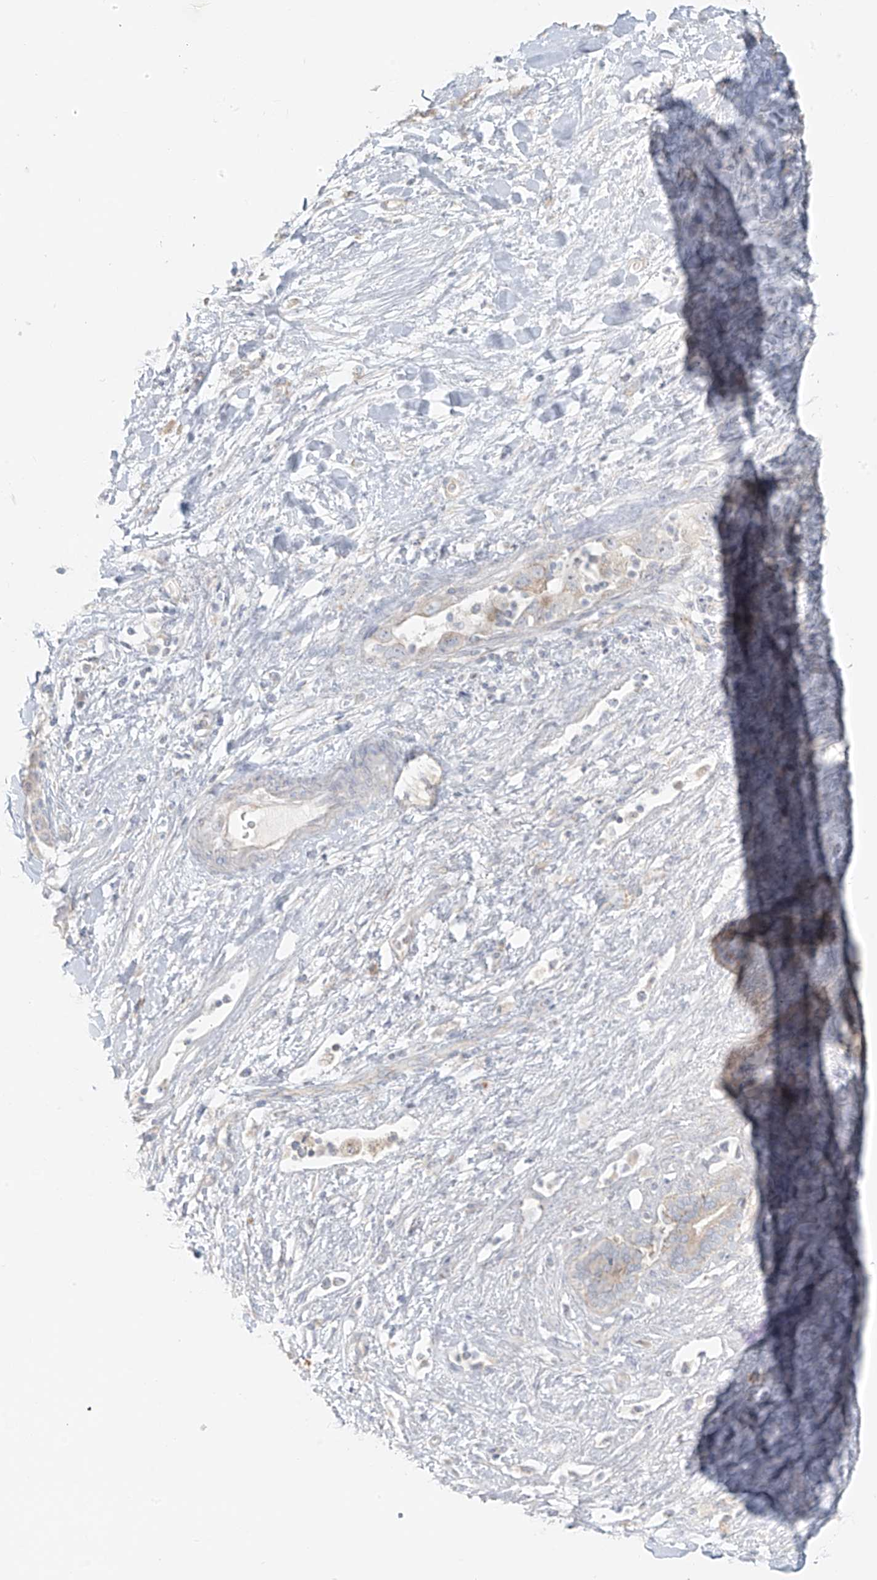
{"staining": {"intensity": "weak", "quantity": "<25%", "location": "cytoplasmic/membranous"}, "tissue": "liver cancer", "cell_type": "Tumor cells", "image_type": "cancer", "snomed": [{"axis": "morphology", "description": "Cholangiocarcinoma"}, {"axis": "topography", "description": "Liver"}], "caption": "The image exhibits no staining of tumor cells in liver cancer.", "gene": "UST", "patient": {"sex": "female", "age": 52}}